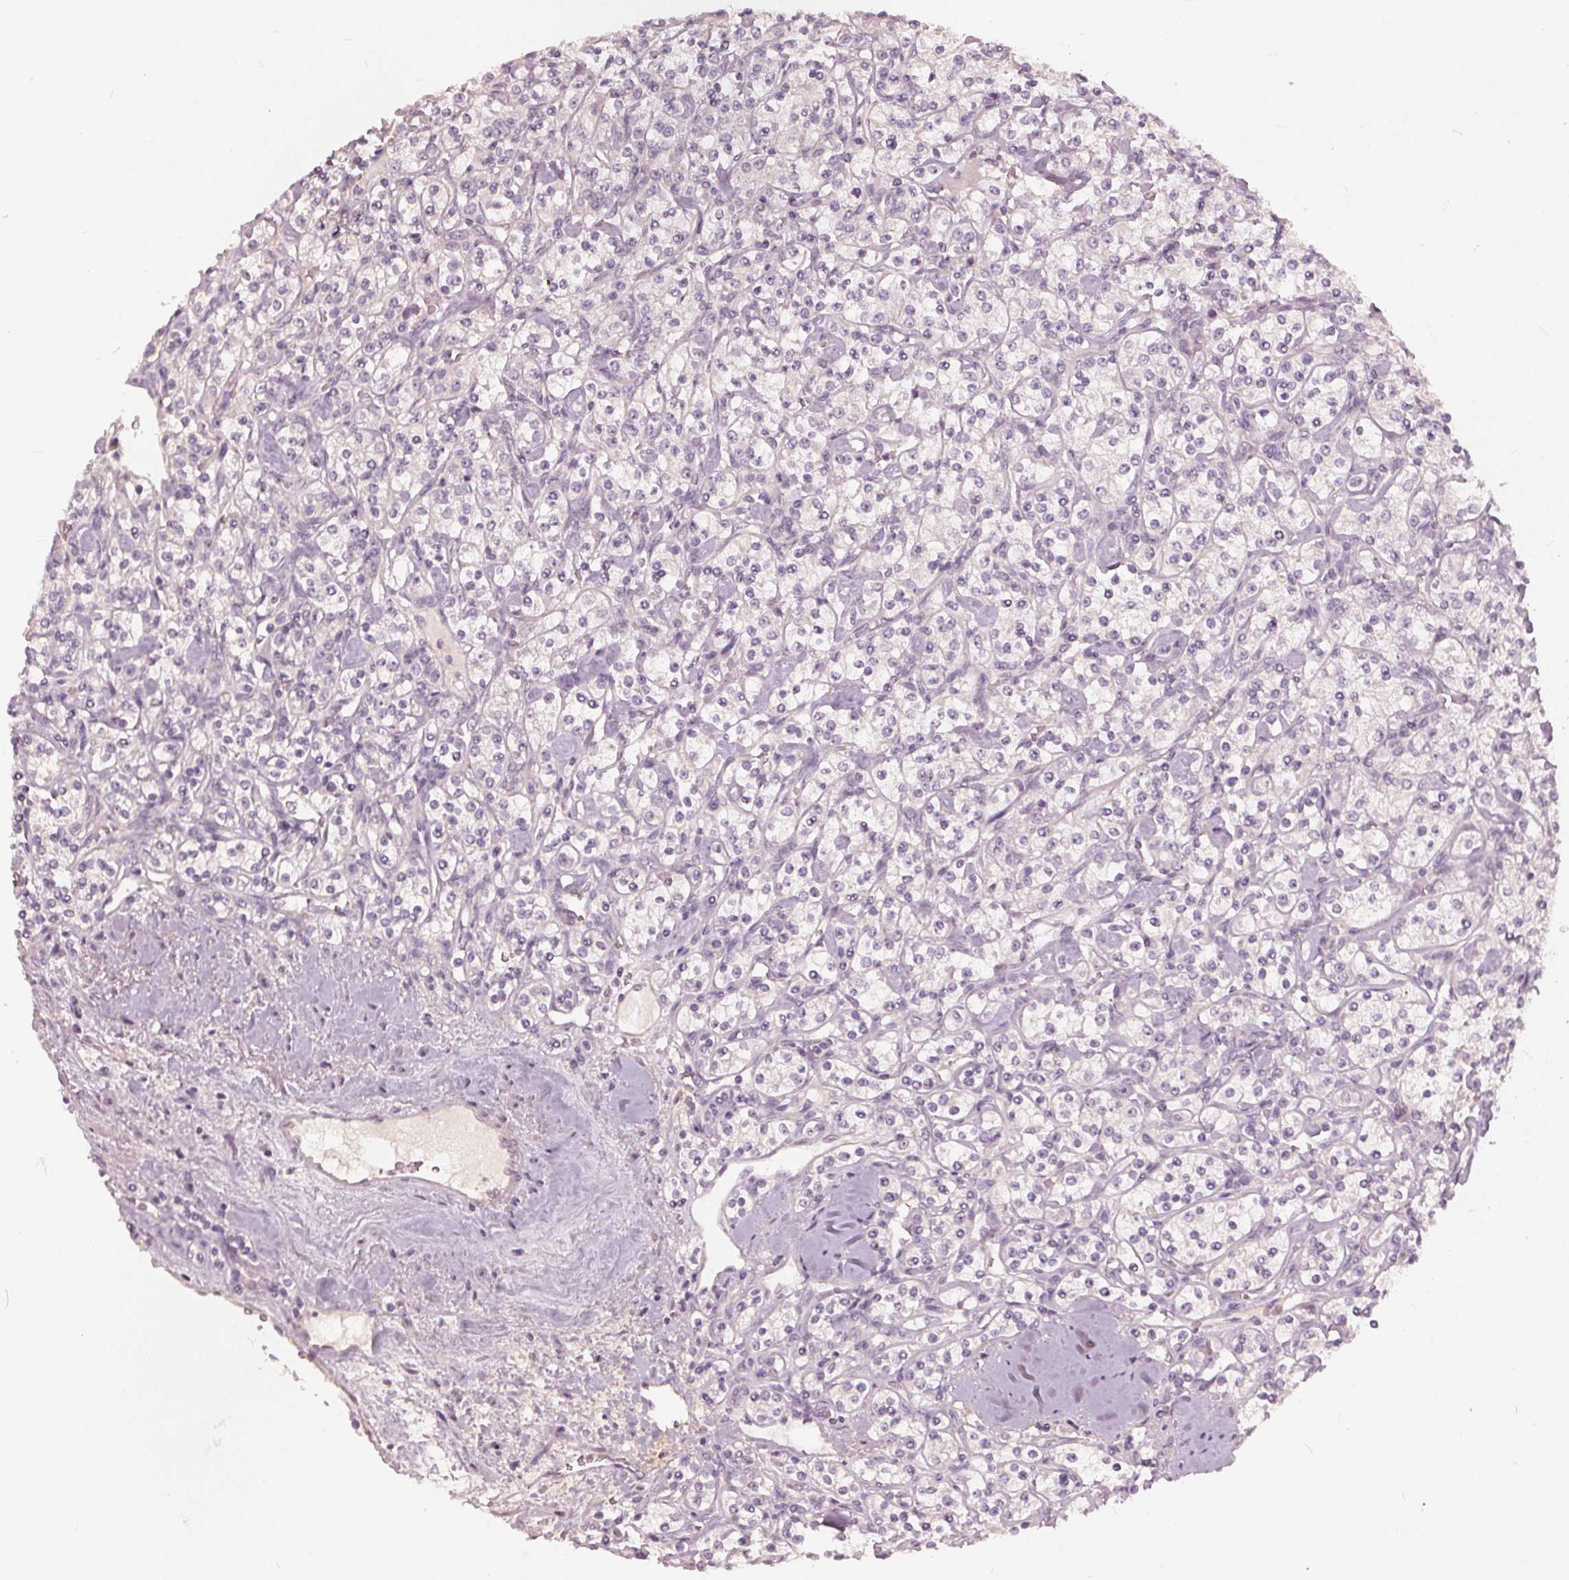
{"staining": {"intensity": "negative", "quantity": "none", "location": "none"}, "tissue": "renal cancer", "cell_type": "Tumor cells", "image_type": "cancer", "snomed": [{"axis": "morphology", "description": "Adenocarcinoma, NOS"}, {"axis": "topography", "description": "Kidney"}], "caption": "An IHC photomicrograph of renal cancer is shown. There is no staining in tumor cells of renal cancer. (Stains: DAB IHC with hematoxylin counter stain, Microscopy: brightfield microscopy at high magnification).", "gene": "KLK13", "patient": {"sex": "male", "age": 77}}